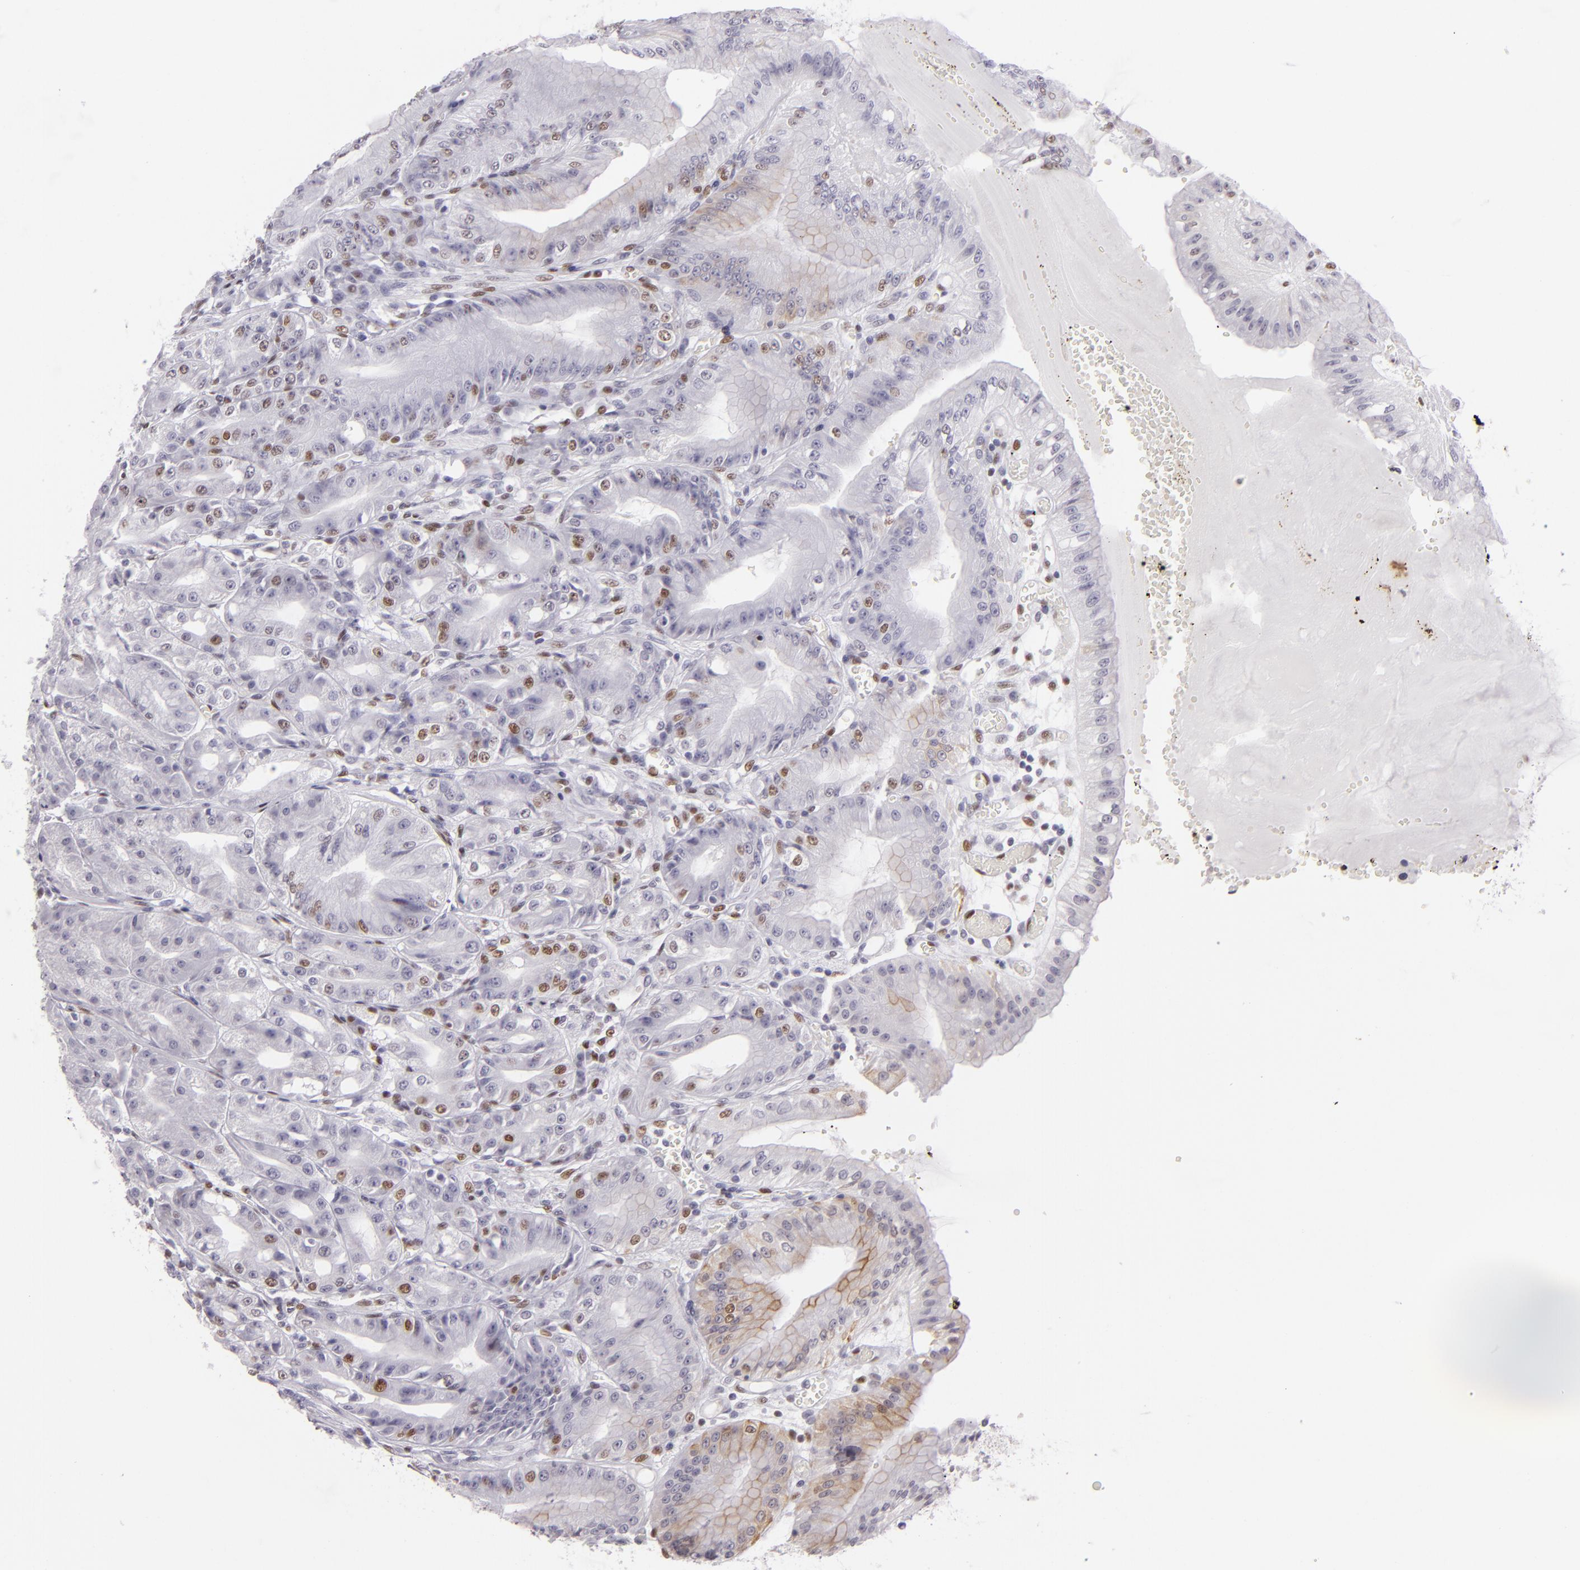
{"staining": {"intensity": "moderate", "quantity": "25%-75%", "location": "nuclear"}, "tissue": "stomach", "cell_type": "Glandular cells", "image_type": "normal", "snomed": [{"axis": "morphology", "description": "Normal tissue, NOS"}, {"axis": "topography", "description": "Stomach, lower"}], "caption": "Brown immunohistochemical staining in unremarkable stomach demonstrates moderate nuclear staining in about 25%-75% of glandular cells.", "gene": "BRD8", "patient": {"sex": "male", "age": 71}}